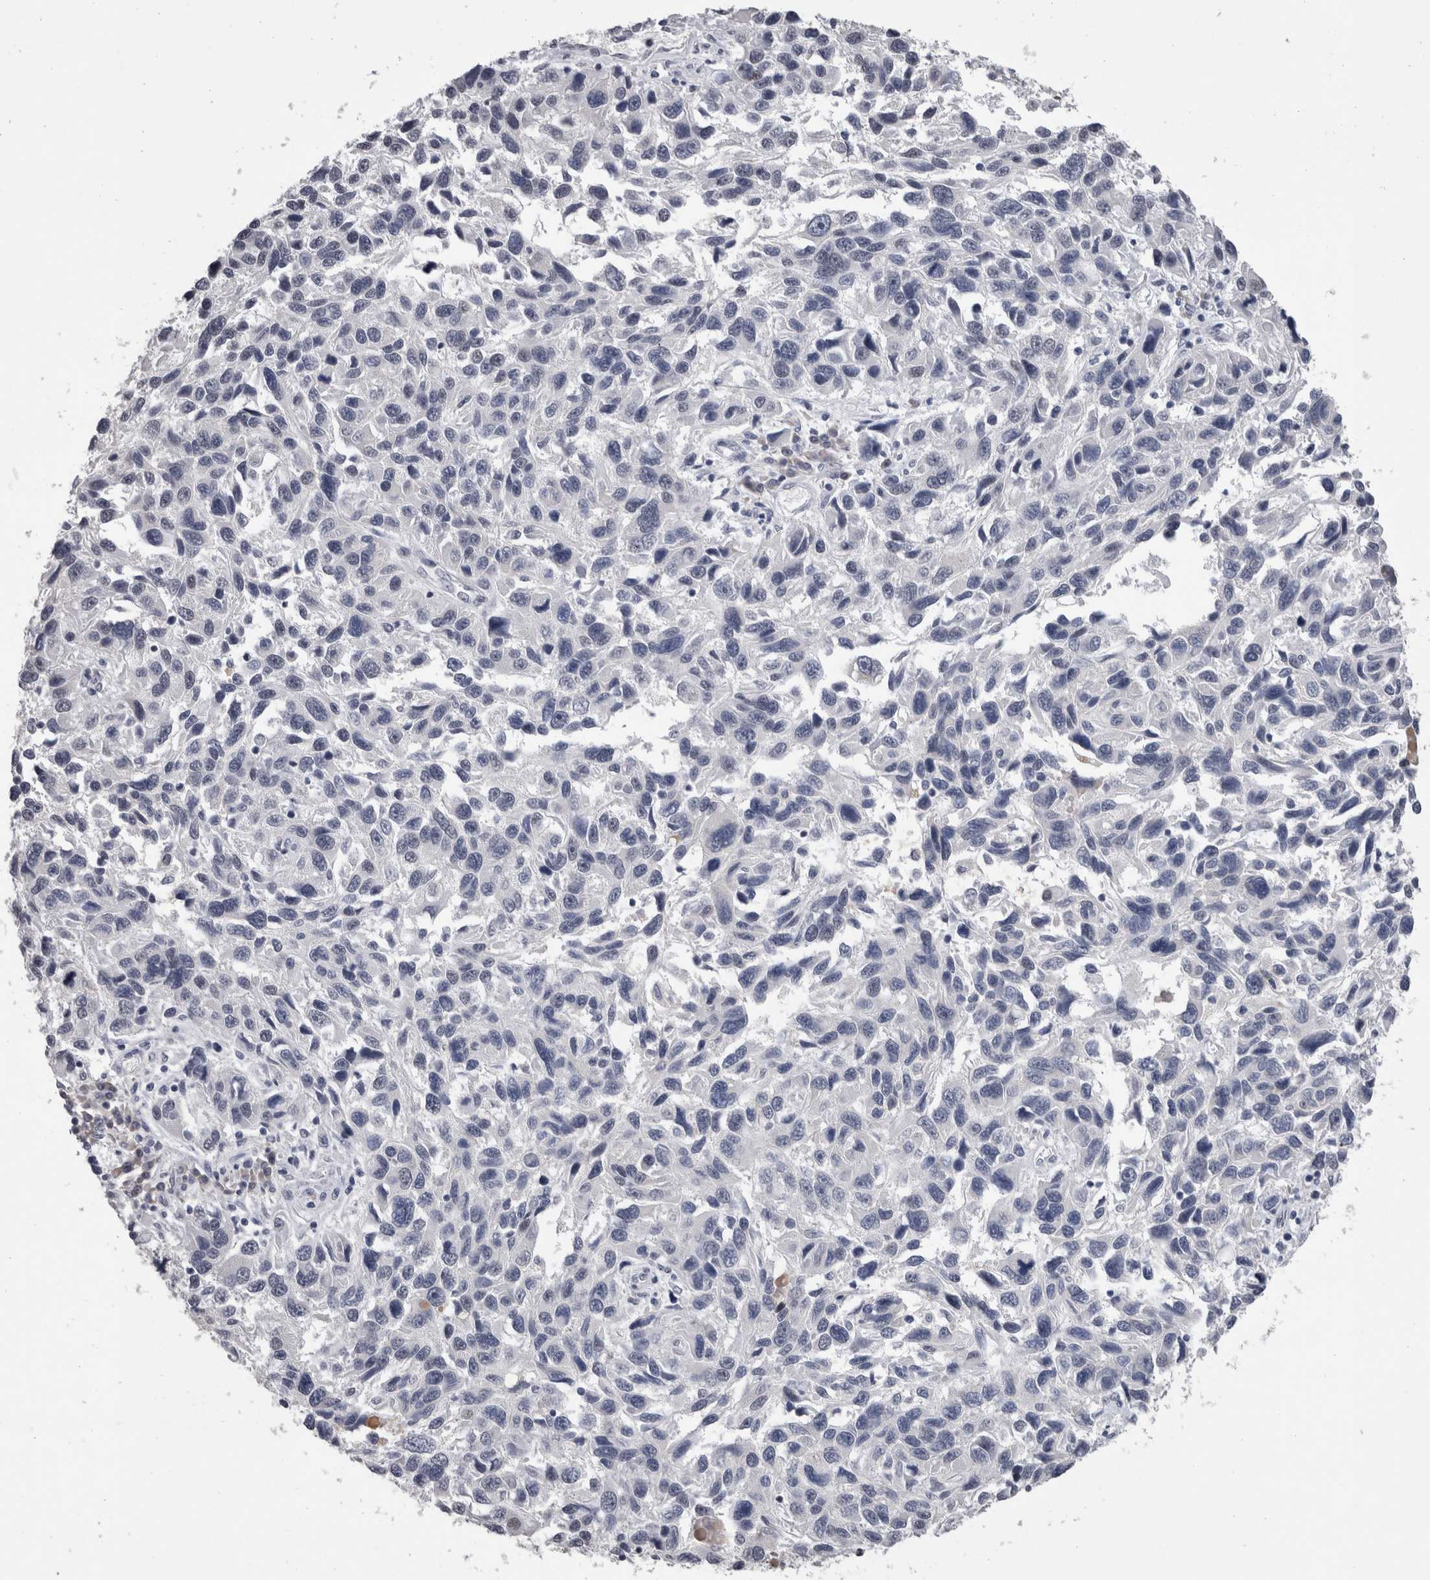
{"staining": {"intensity": "negative", "quantity": "none", "location": "none"}, "tissue": "melanoma", "cell_type": "Tumor cells", "image_type": "cancer", "snomed": [{"axis": "morphology", "description": "Malignant melanoma, NOS"}, {"axis": "topography", "description": "Skin"}], "caption": "Human malignant melanoma stained for a protein using IHC shows no expression in tumor cells.", "gene": "DDX17", "patient": {"sex": "male", "age": 53}}